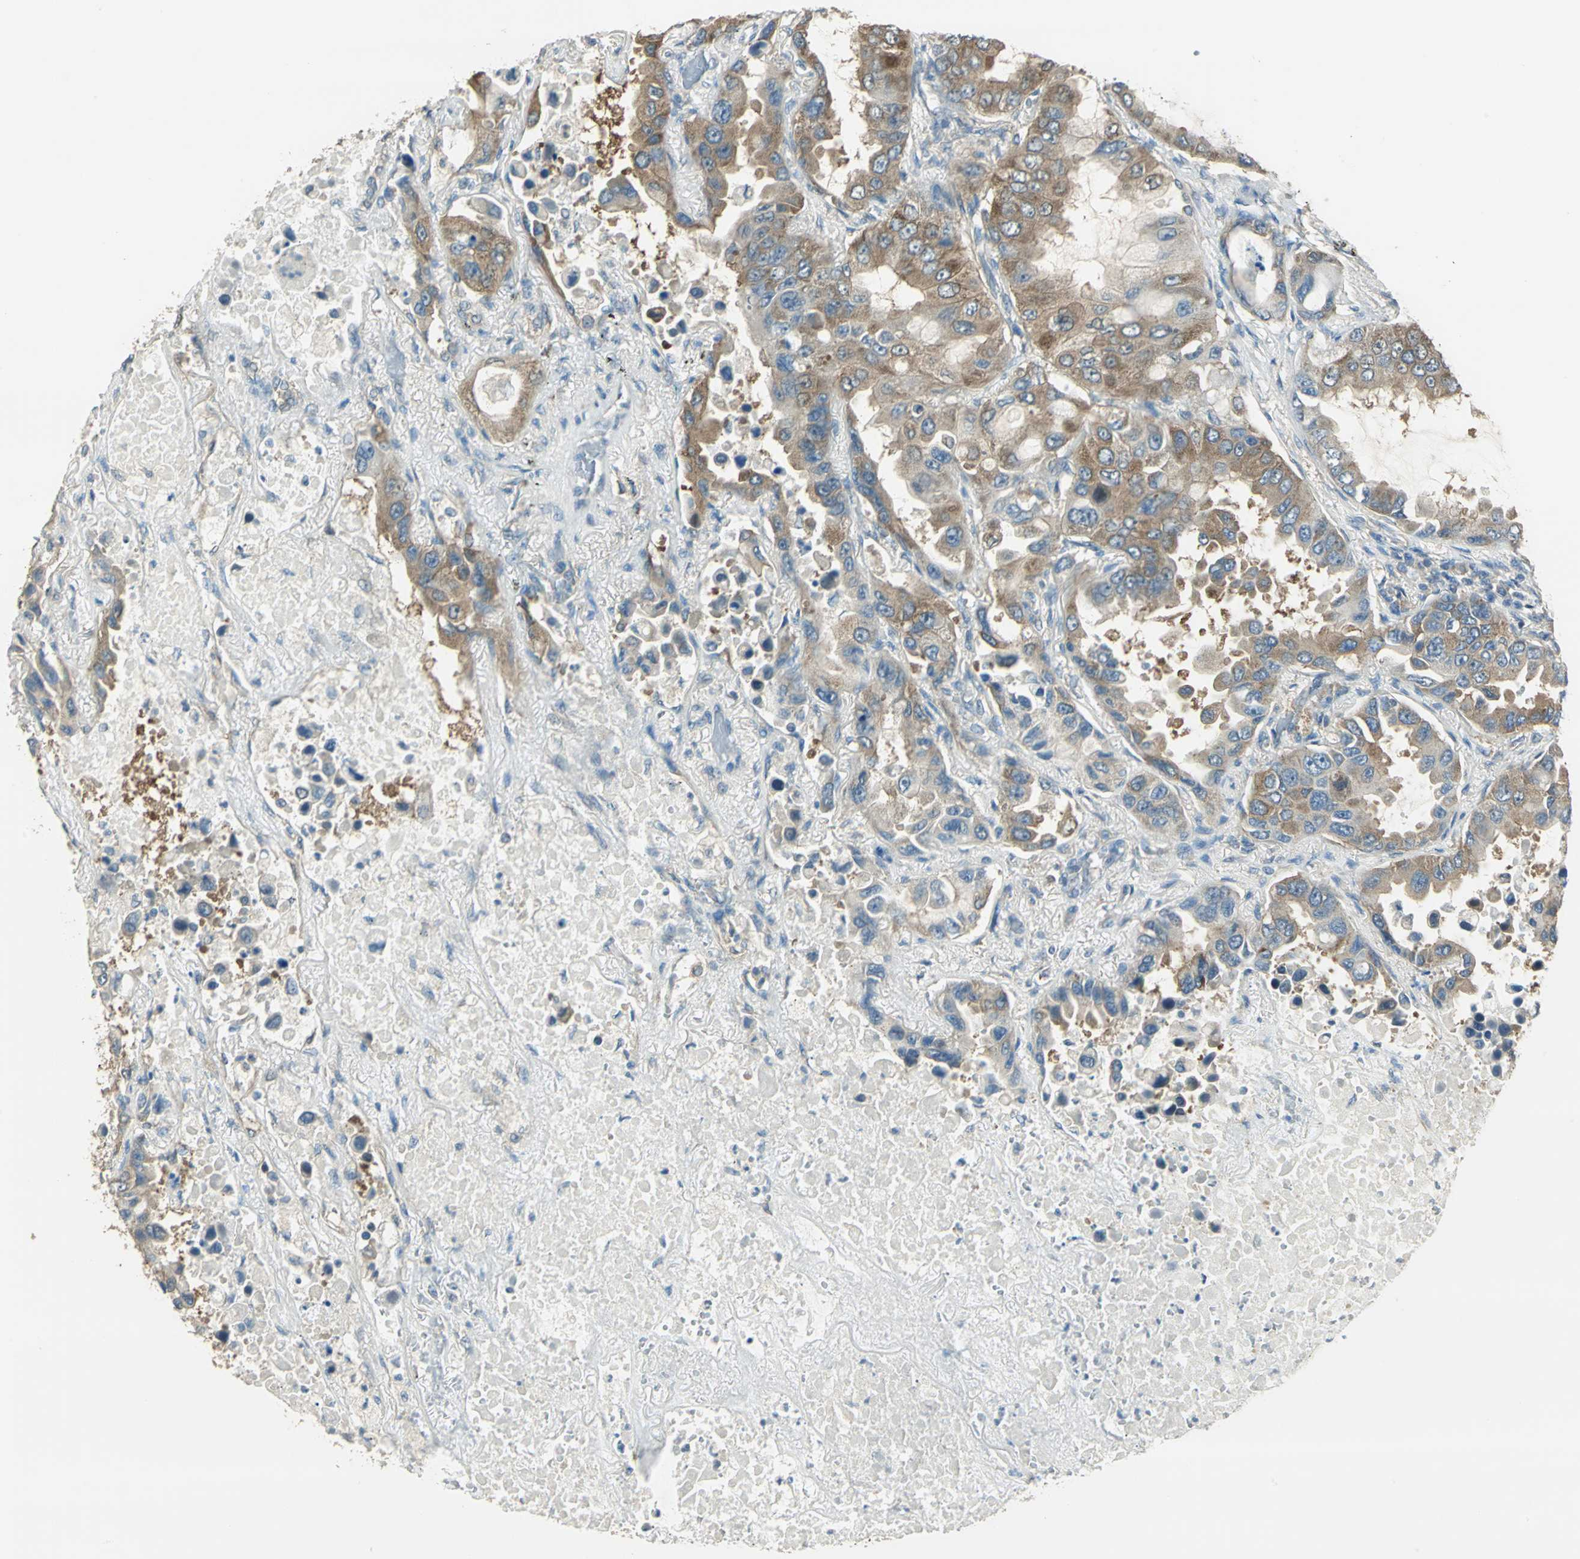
{"staining": {"intensity": "strong", "quantity": ">75%", "location": "cytoplasmic/membranous"}, "tissue": "lung cancer", "cell_type": "Tumor cells", "image_type": "cancer", "snomed": [{"axis": "morphology", "description": "Adenocarcinoma, NOS"}, {"axis": "topography", "description": "Lung"}], "caption": "This photomicrograph displays adenocarcinoma (lung) stained with immunohistochemistry to label a protein in brown. The cytoplasmic/membranous of tumor cells show strong positivity for the protein. Nuclei are counter-stained blue.", "gene": "SHC2", "patient": {"sex": "male", "age": 64}}